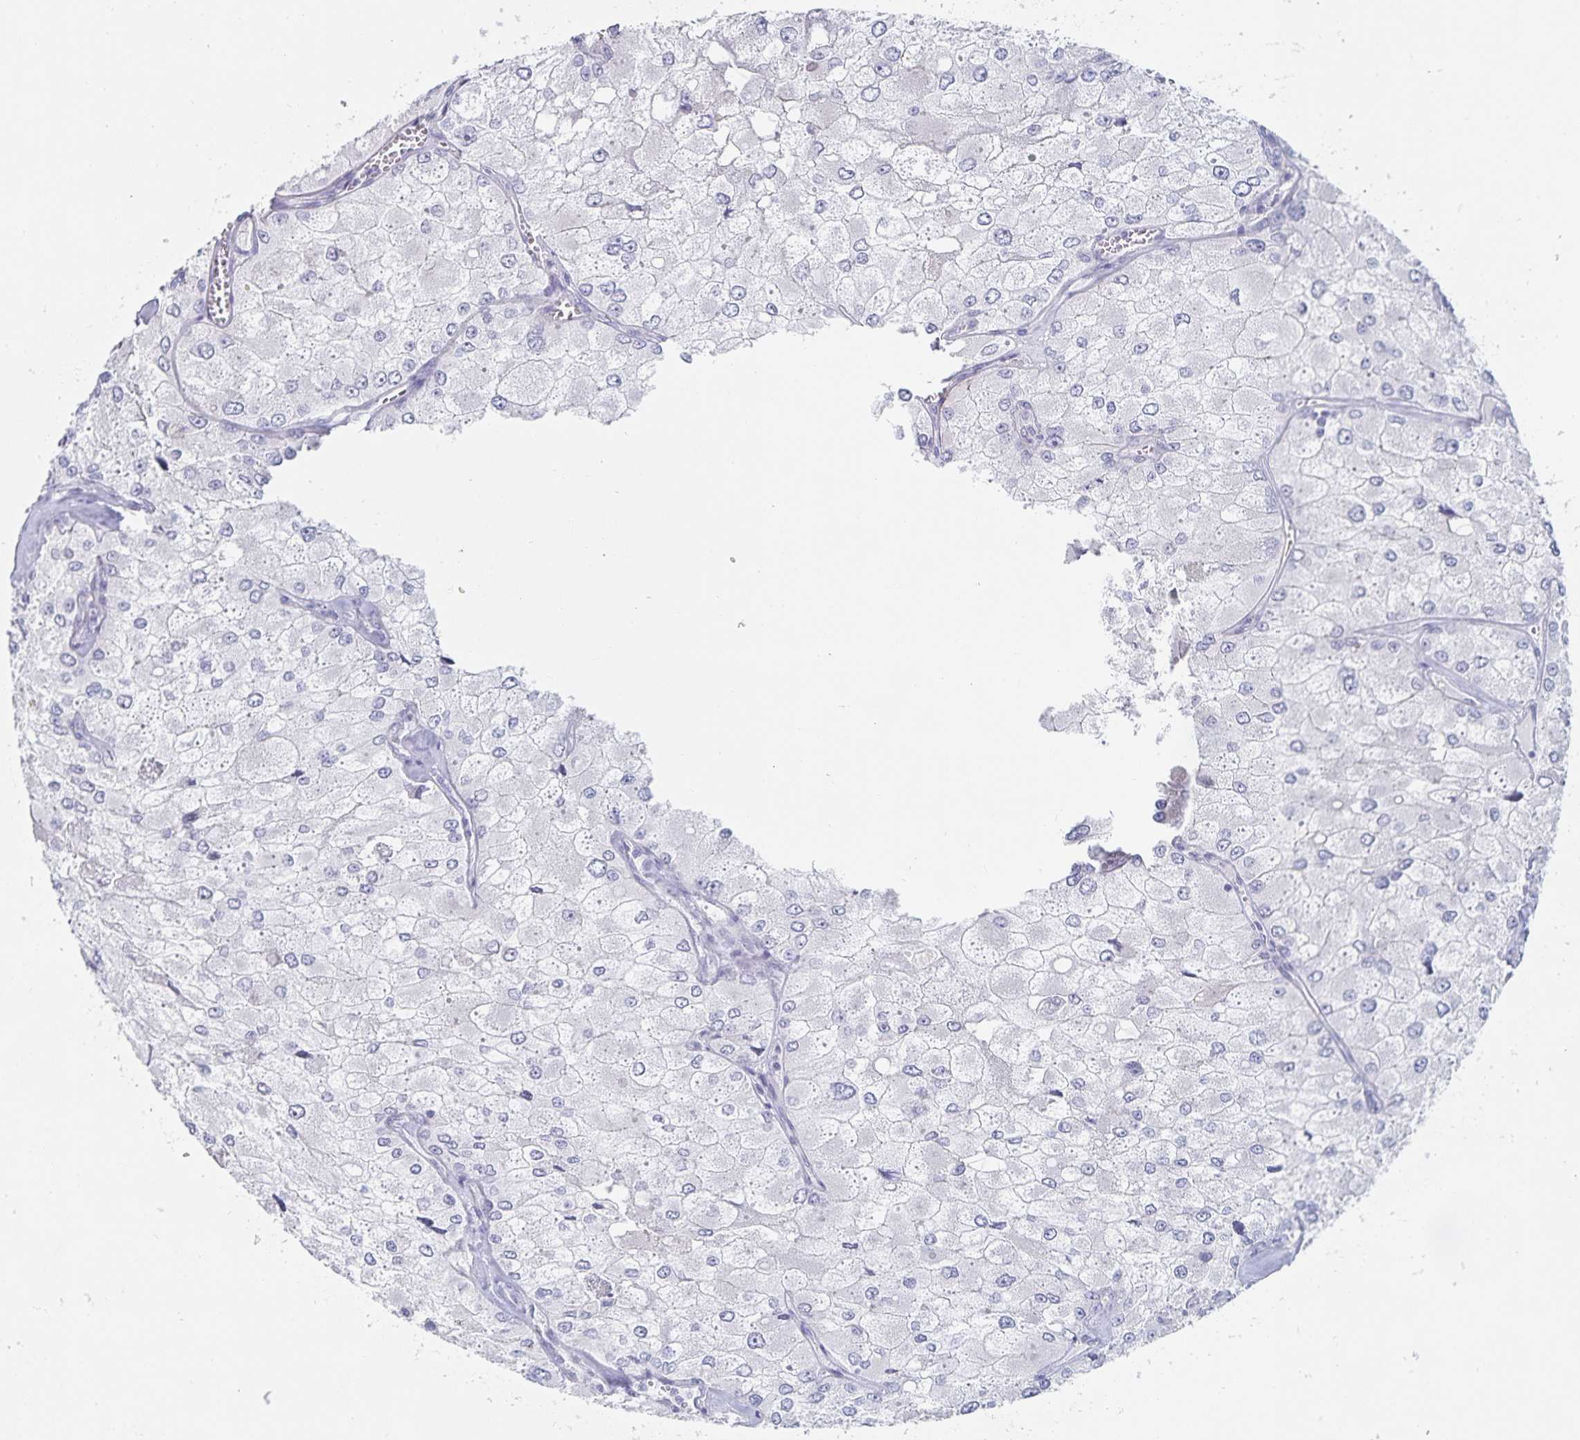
{"staining": {"intensity": "negative", "quantity": "none", "location": "none"}, "tissue": "renal cancer", "cell_type": "Tumor cells", "image_type": "cancer", "snomed": [{"axis": "morphology", "description": "Adenocarcinoma, NOS"}, {"axis": "topography", "description": "Kidney"}], "caption": "A micrograph of human renal cancer (adenocarcinoma) is negative for staining in tumor cells.", "gene": "SFTPA1", "patient": {"sex": "female", "age": 70}}